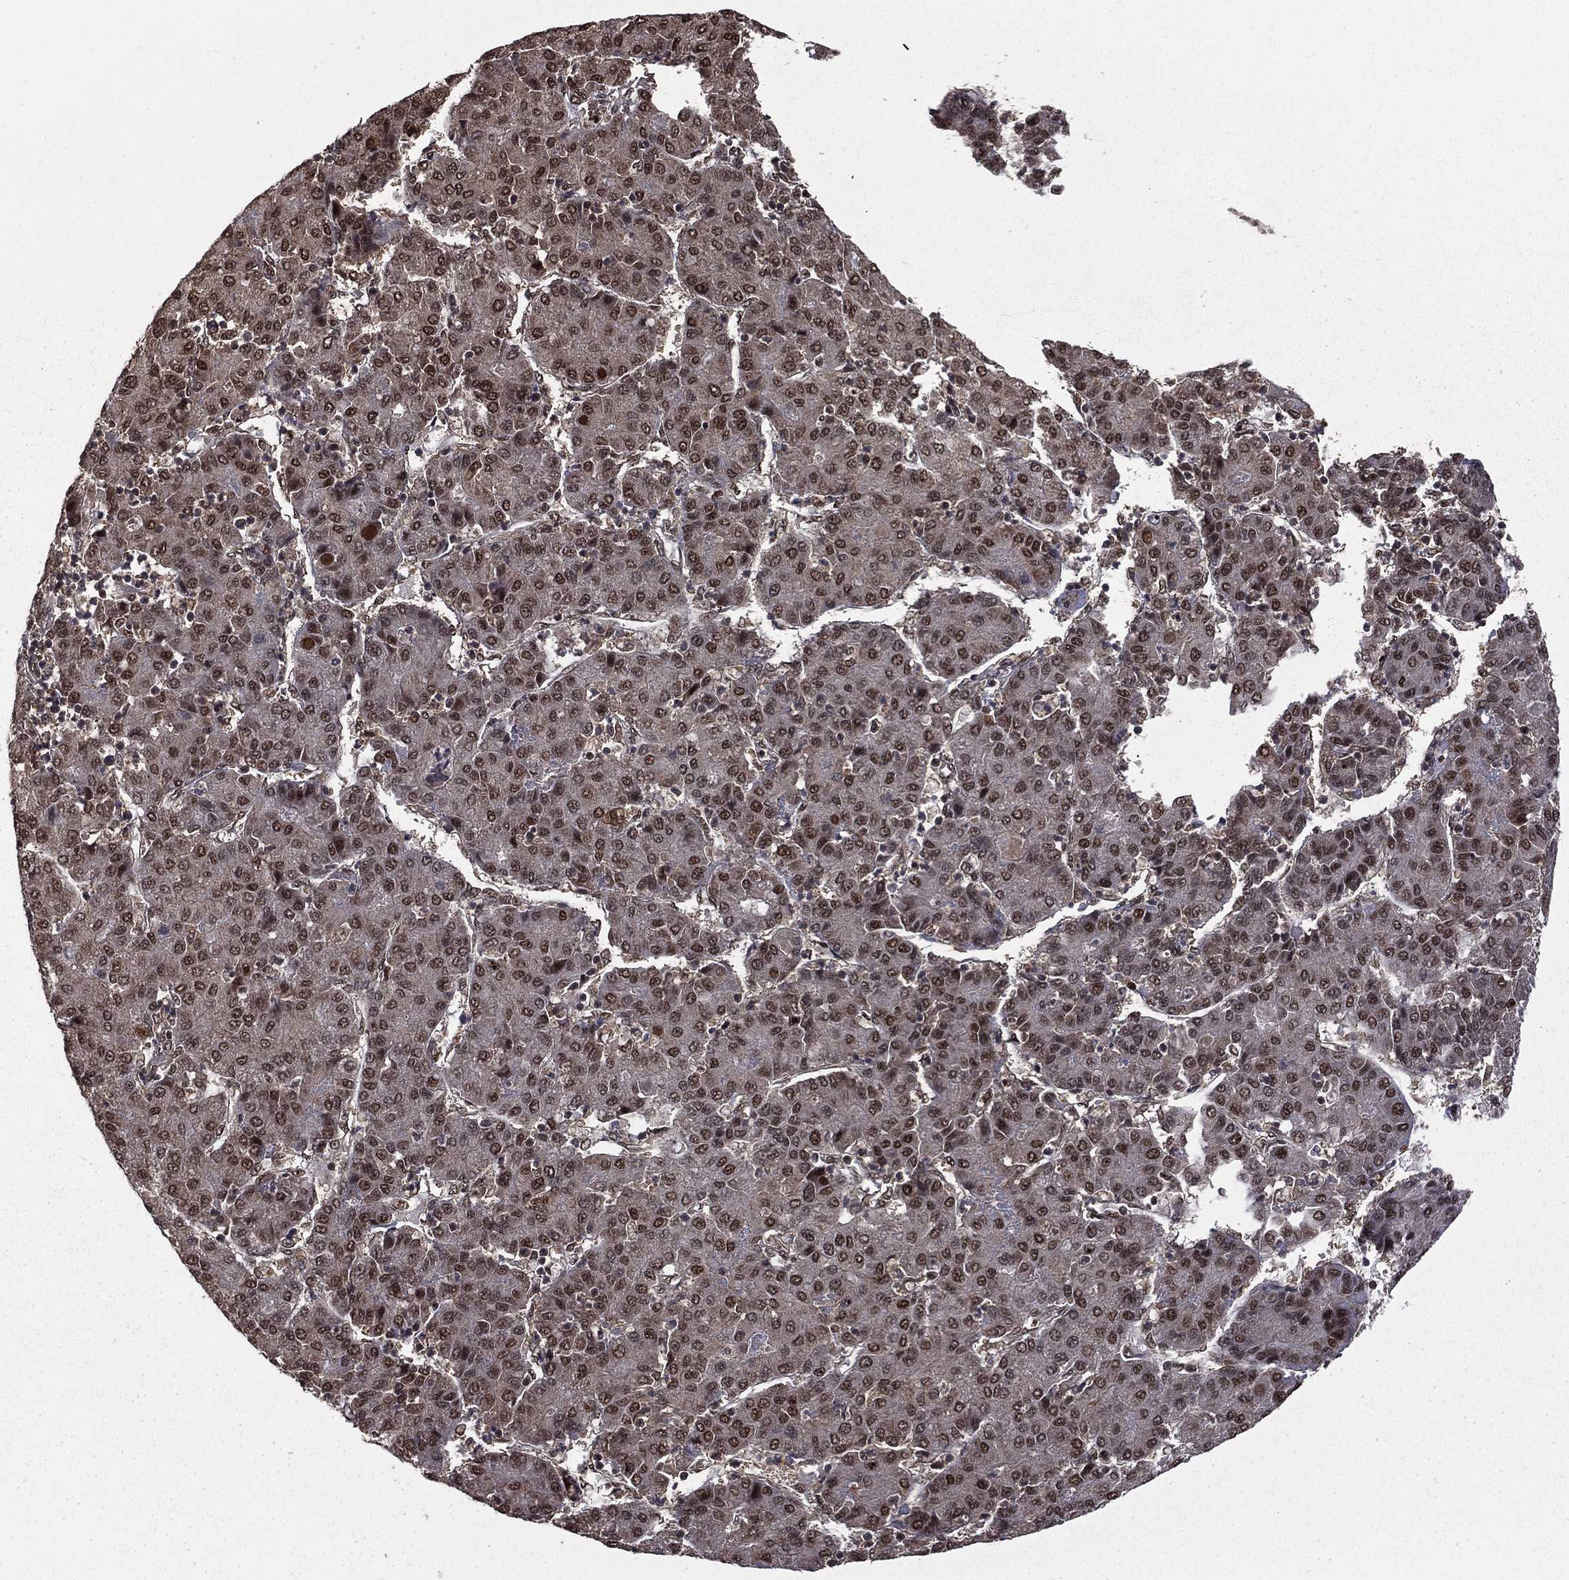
{"staining": {"intensity": "moderate", "quantity": ">75%", "location": "nuclear"}, "tissue": "liver cancer", "cell_type": "Tumor cells", "image_type": "cancer", "snomed": [{"axis": "morphology", "description": "Carcinoma, Hepatocellular, NOS"}, {"axis": "topography", "description": "Liver"}], "caption": "Immunohistochemical staining of liver hepatocellular carcinoma displays medium levels of moderate nuclear positivity in approximately >75% of tumor cells. The protein is shown in brown color, while the nuclei are stained blue.", "gene": "JMJD6", "patient": {"sex": "male", "age": 65}}